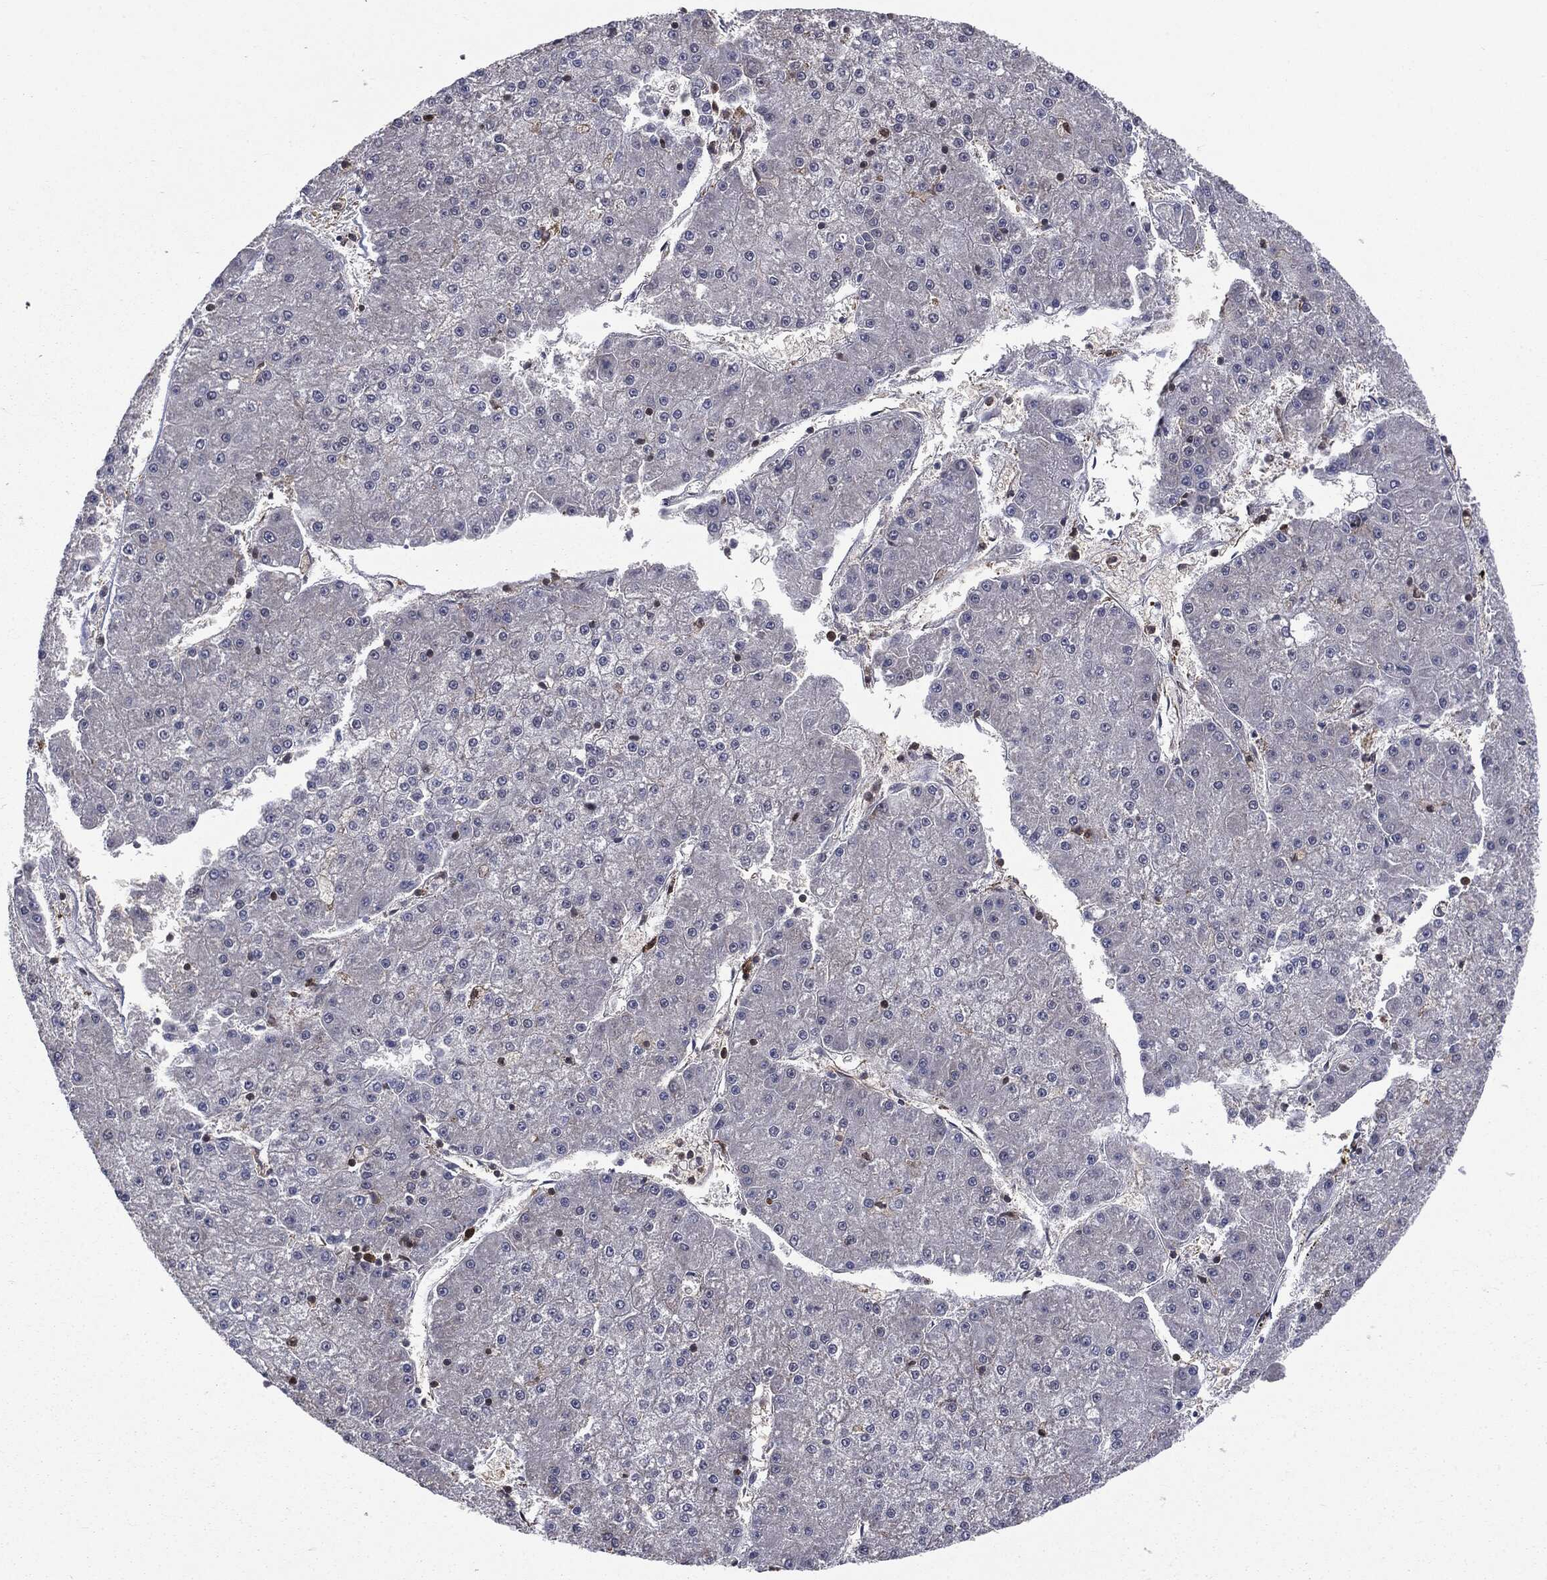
{"staining": {"intensity": "negative", "quantity": "none", "location": "none"}, "tissue": "liver cancer", "cell_type": "Tumor cells", "image_type": "cancer", "snomed": [{"axis": "morphology", "description": "Carcinoma, Hepatocellular, NOS"}, {"axis": "topography", "description": "Liver"}], "caption": "This histopathology image is of liver cancer stained with immunohistochemistry to label a protein in brown with the nuclei are counter-stained blue. There is no positivity in tumor cells.", "gene": "PTPA", "patient": {"sex": "male", "age": 73}}